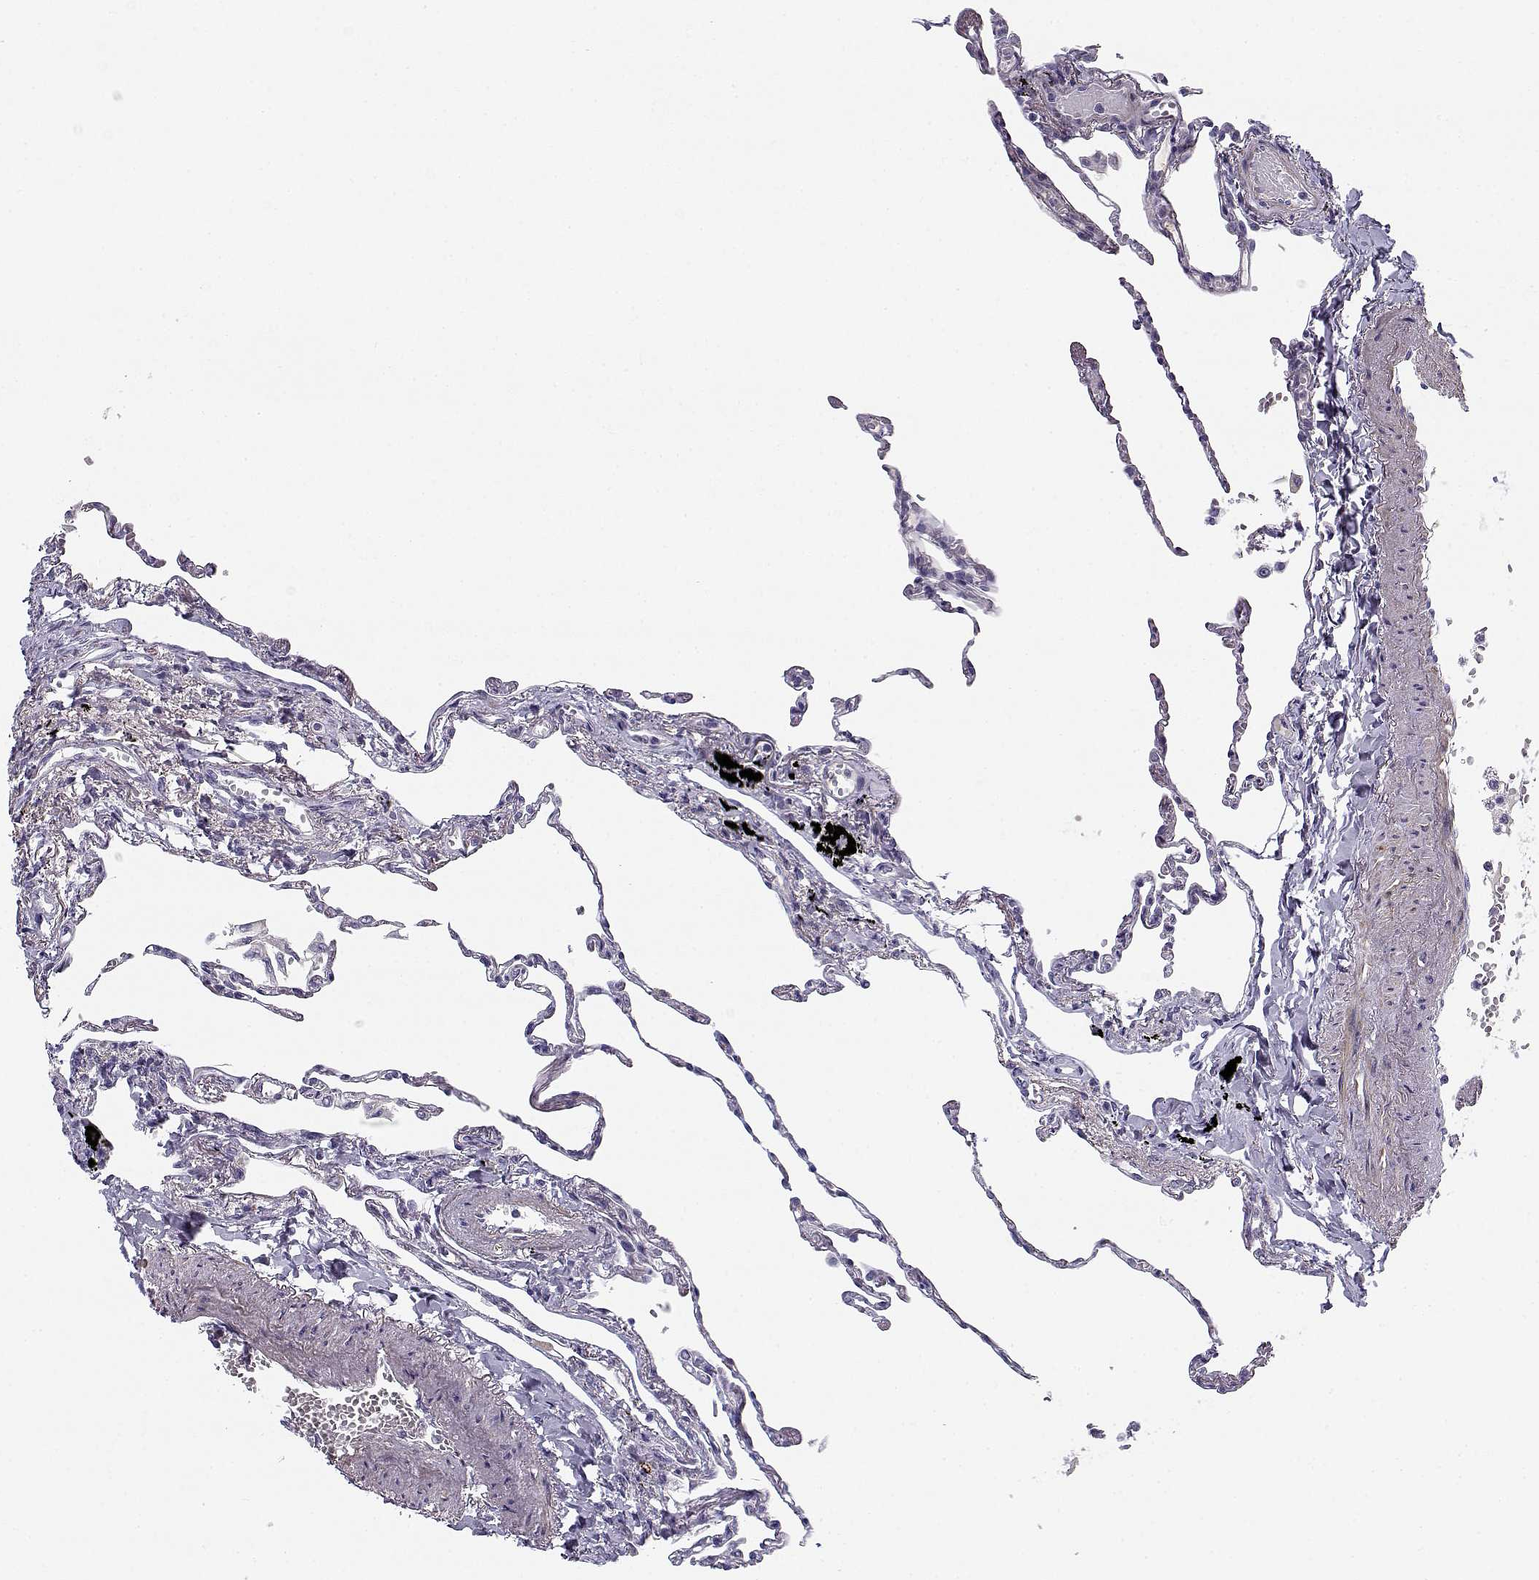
{"staining": {"intensity": "negative", "quantity": "none", "location": "none"}, "tissue": "lung", "cell_type": "Alveolar cells", "image_type": "normal", "snomed": [{"axis": "morphology", "description": "Normal tissue, NOS"}, {"axis": "topography", "description": "Lung"}], "caption": "The photomicrograph reveals no significant positivity in alveolar cells of lung.", "gene": "CREB3L3", "patient": {"sex": "male", "age": 78}}